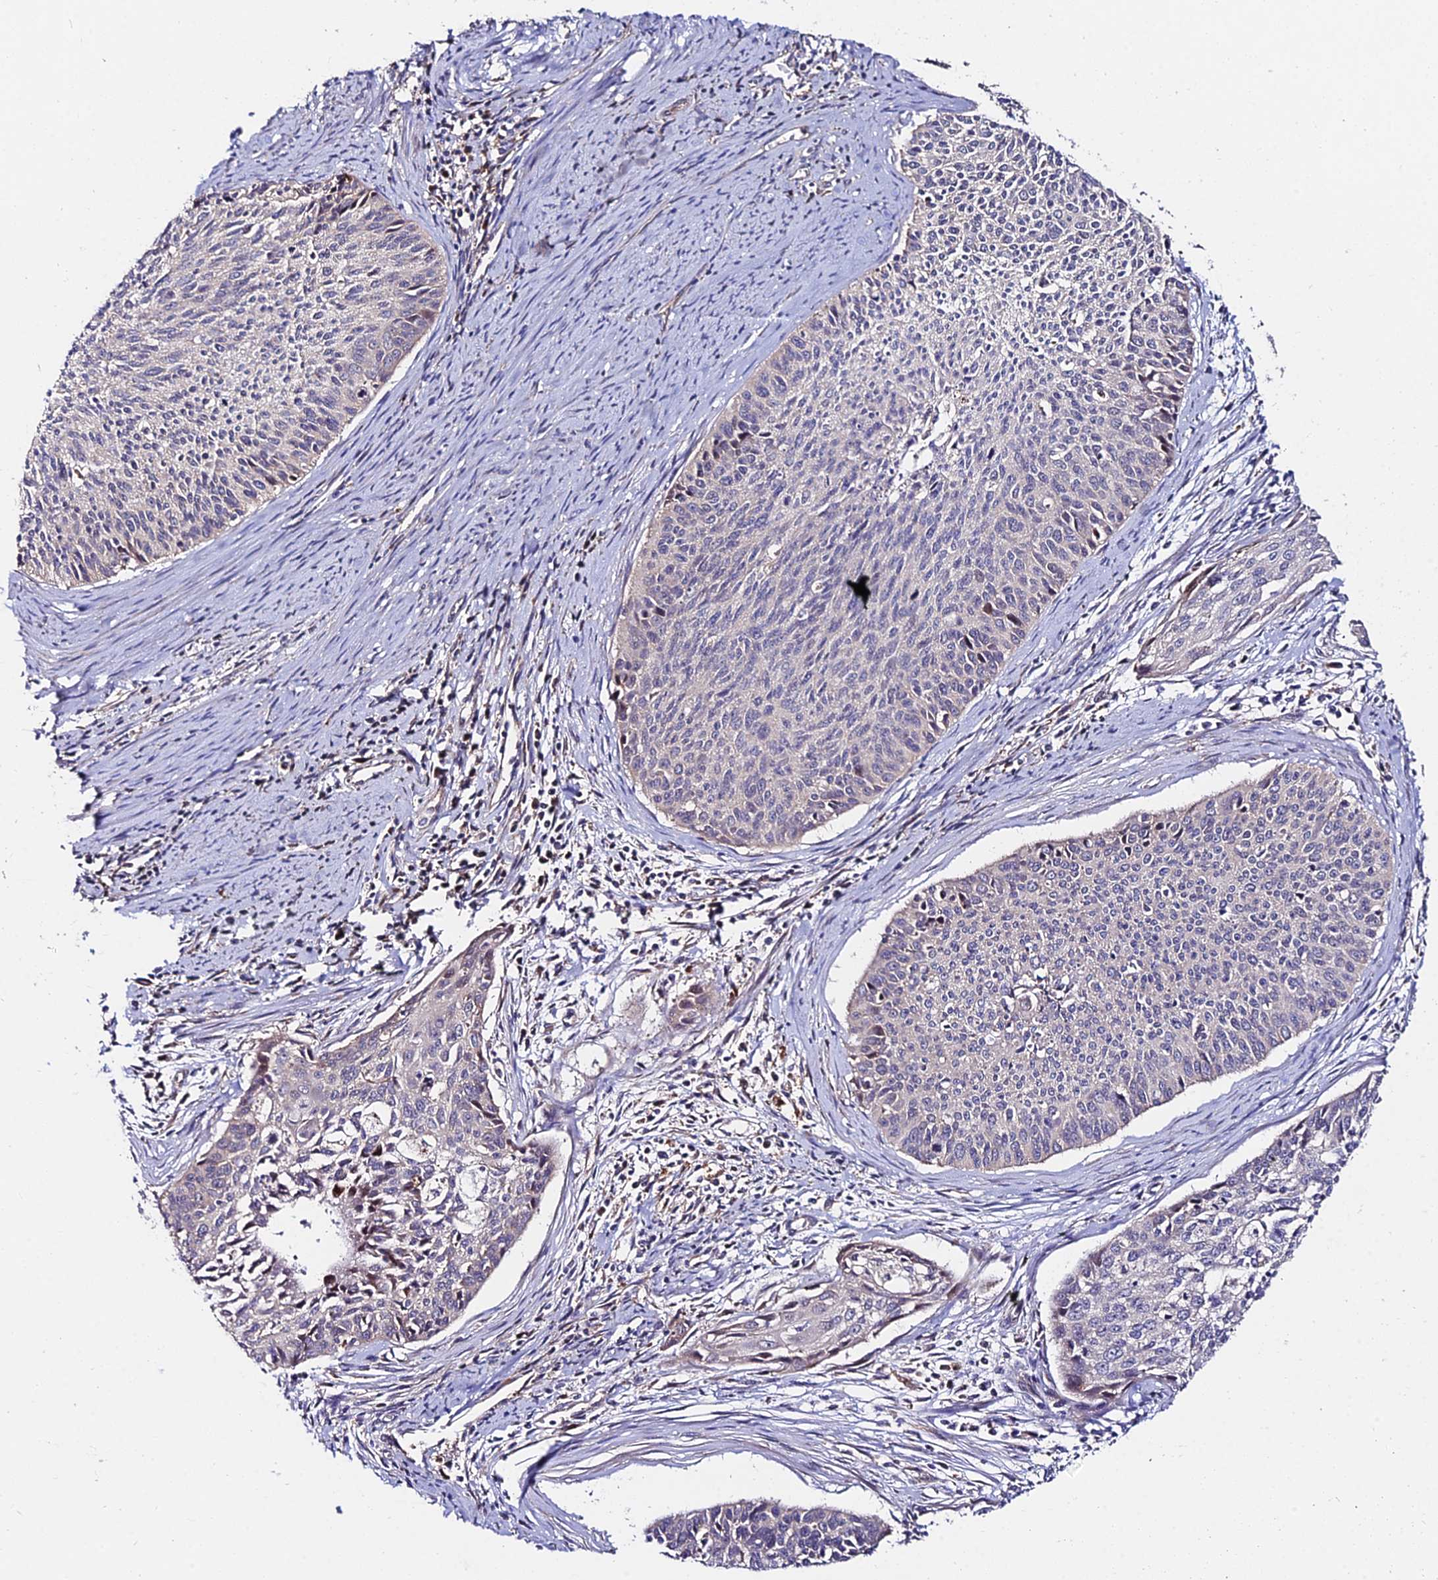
{"staining": {"intensity": "weak", "quantity": "<25%", "location": "cytoplasmic/membranous"}, "tissue": "cervical cancer", "cell_type": "Tumor cells", "image_type": "cancer", "snomed": [{"axis": "morphology", "description": "Squamous cell carcinoma, NOS"}, {"axis": "topography", "description": "Cervix"}], "caption": "Cervical squamous cell carcinoma was stained to show a protein in brown. There is no significant positivity in tumor cells.", "gene": "CDC37L1", "patient": {"sex": "female", "age": 55}}